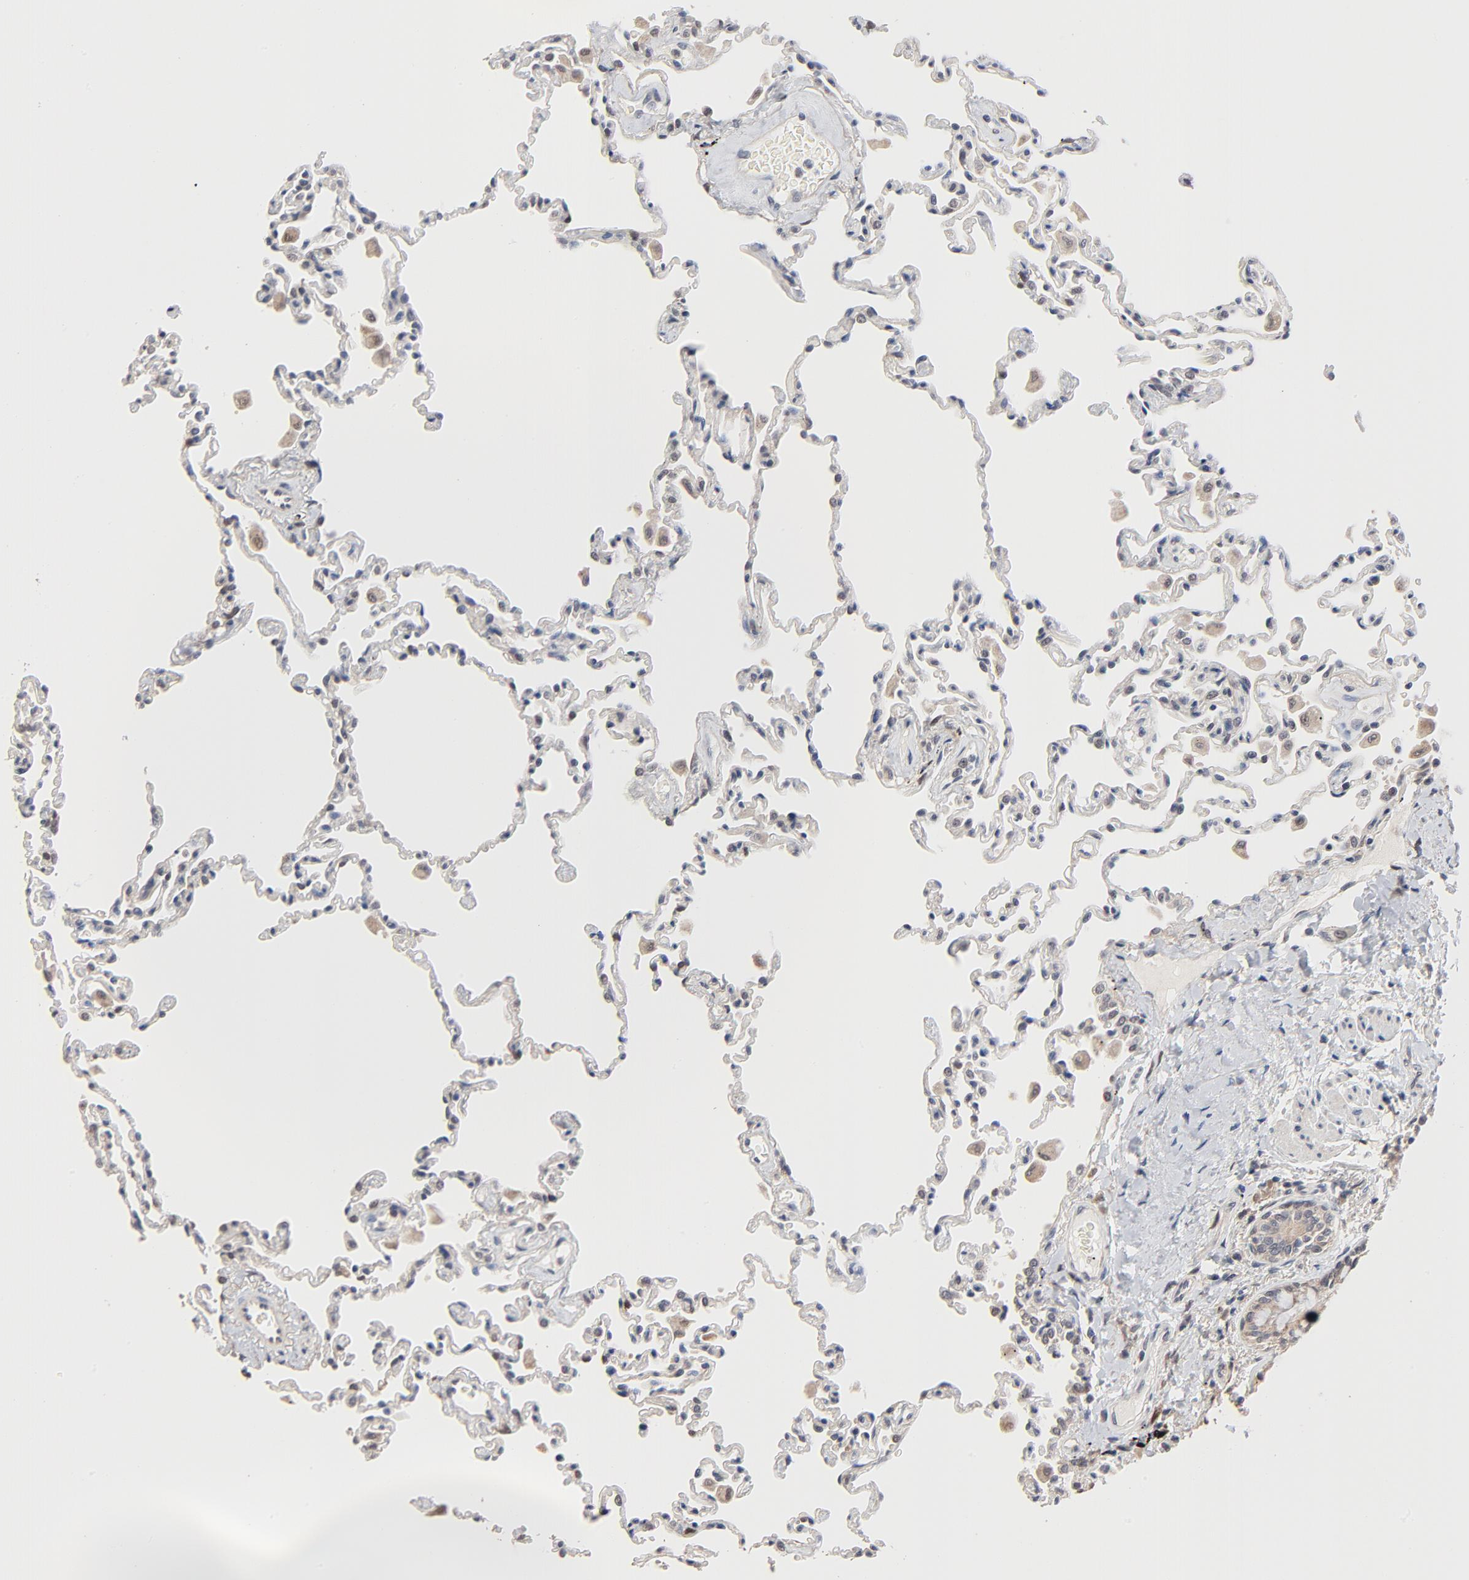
{"staining": {"intensity": "weak", "quantity": "<25%", "location": "cytoplasmic/membranous"}, "tissue": "lung", "cell_type": "Alveolar cells", "image_type": "normal", "snomed": [{"axis": "morphology", "description": "Normal tissue, NOS"}, {"axis": "topography", "description": "Lung"}], "caption": "This is an immunohistochemistry micrograph of normal human lung. There is no staining in alveolar cells.", "gene": "MSL2", "patient": {"sex": "male", "age": 59}}